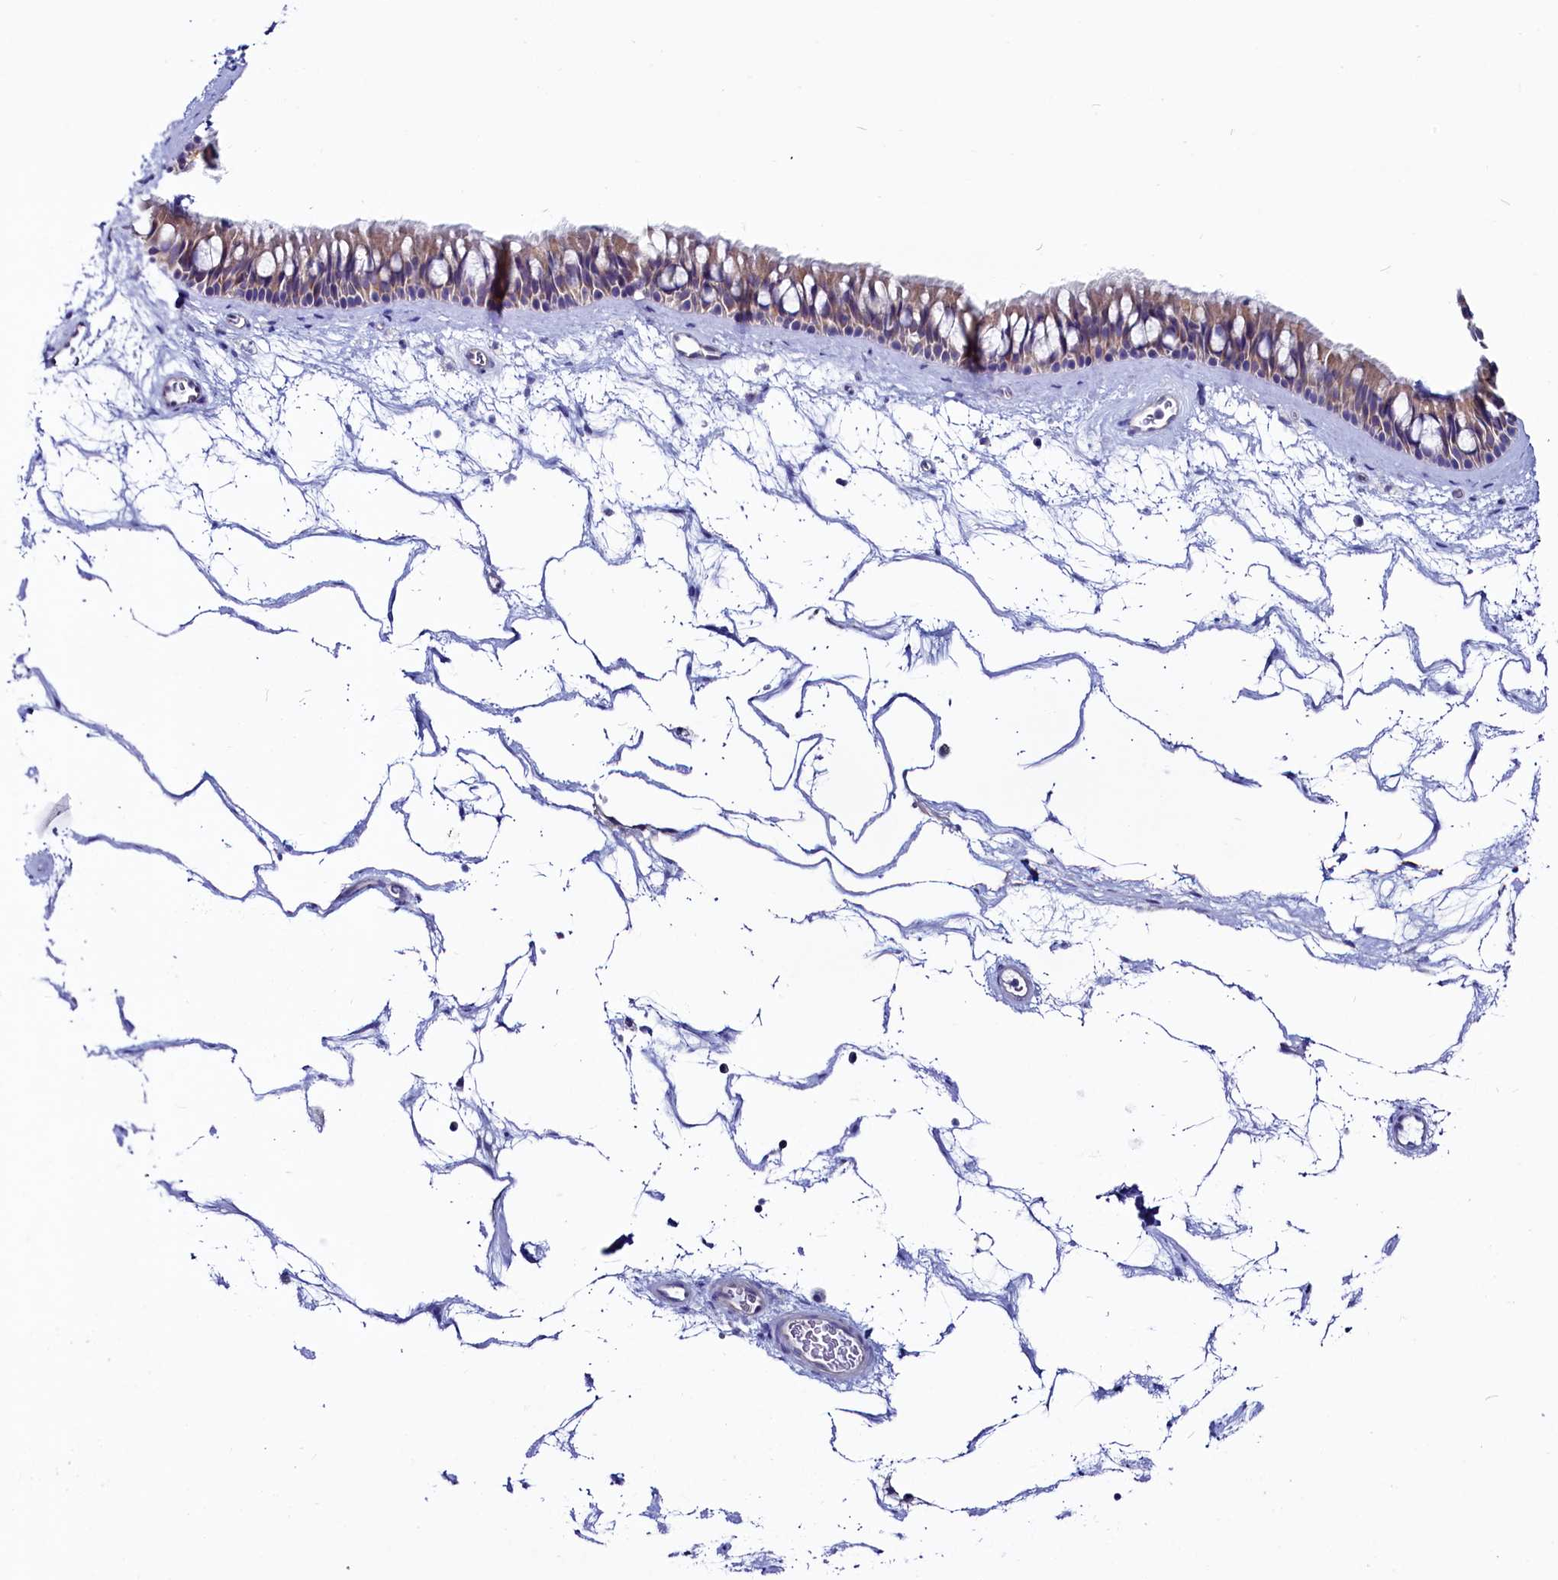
{"staining": {"intensity": "weak", "quantity": ">75%", "location": "cytoplasmic/membranous"}, "tissue": "nasopharynx", "cell_type": "Respiratory epithelial cells", "image_type": "normal", "snomed": [{"axis": "morphology", "description": "Normal tissue, NOS"}, {"axis": "topography", "description": "Nasopharynx"}], "caption": "IHC histopathology image of normal nasopharynx stained for a protein (brown), which demonstrates low levels of weak cytoplasmic/membranous positivity in about >75% of respiratory epithelial cells.", "gene": "CIAPIN1", "patient": {"sex": "male", "age": 64}}